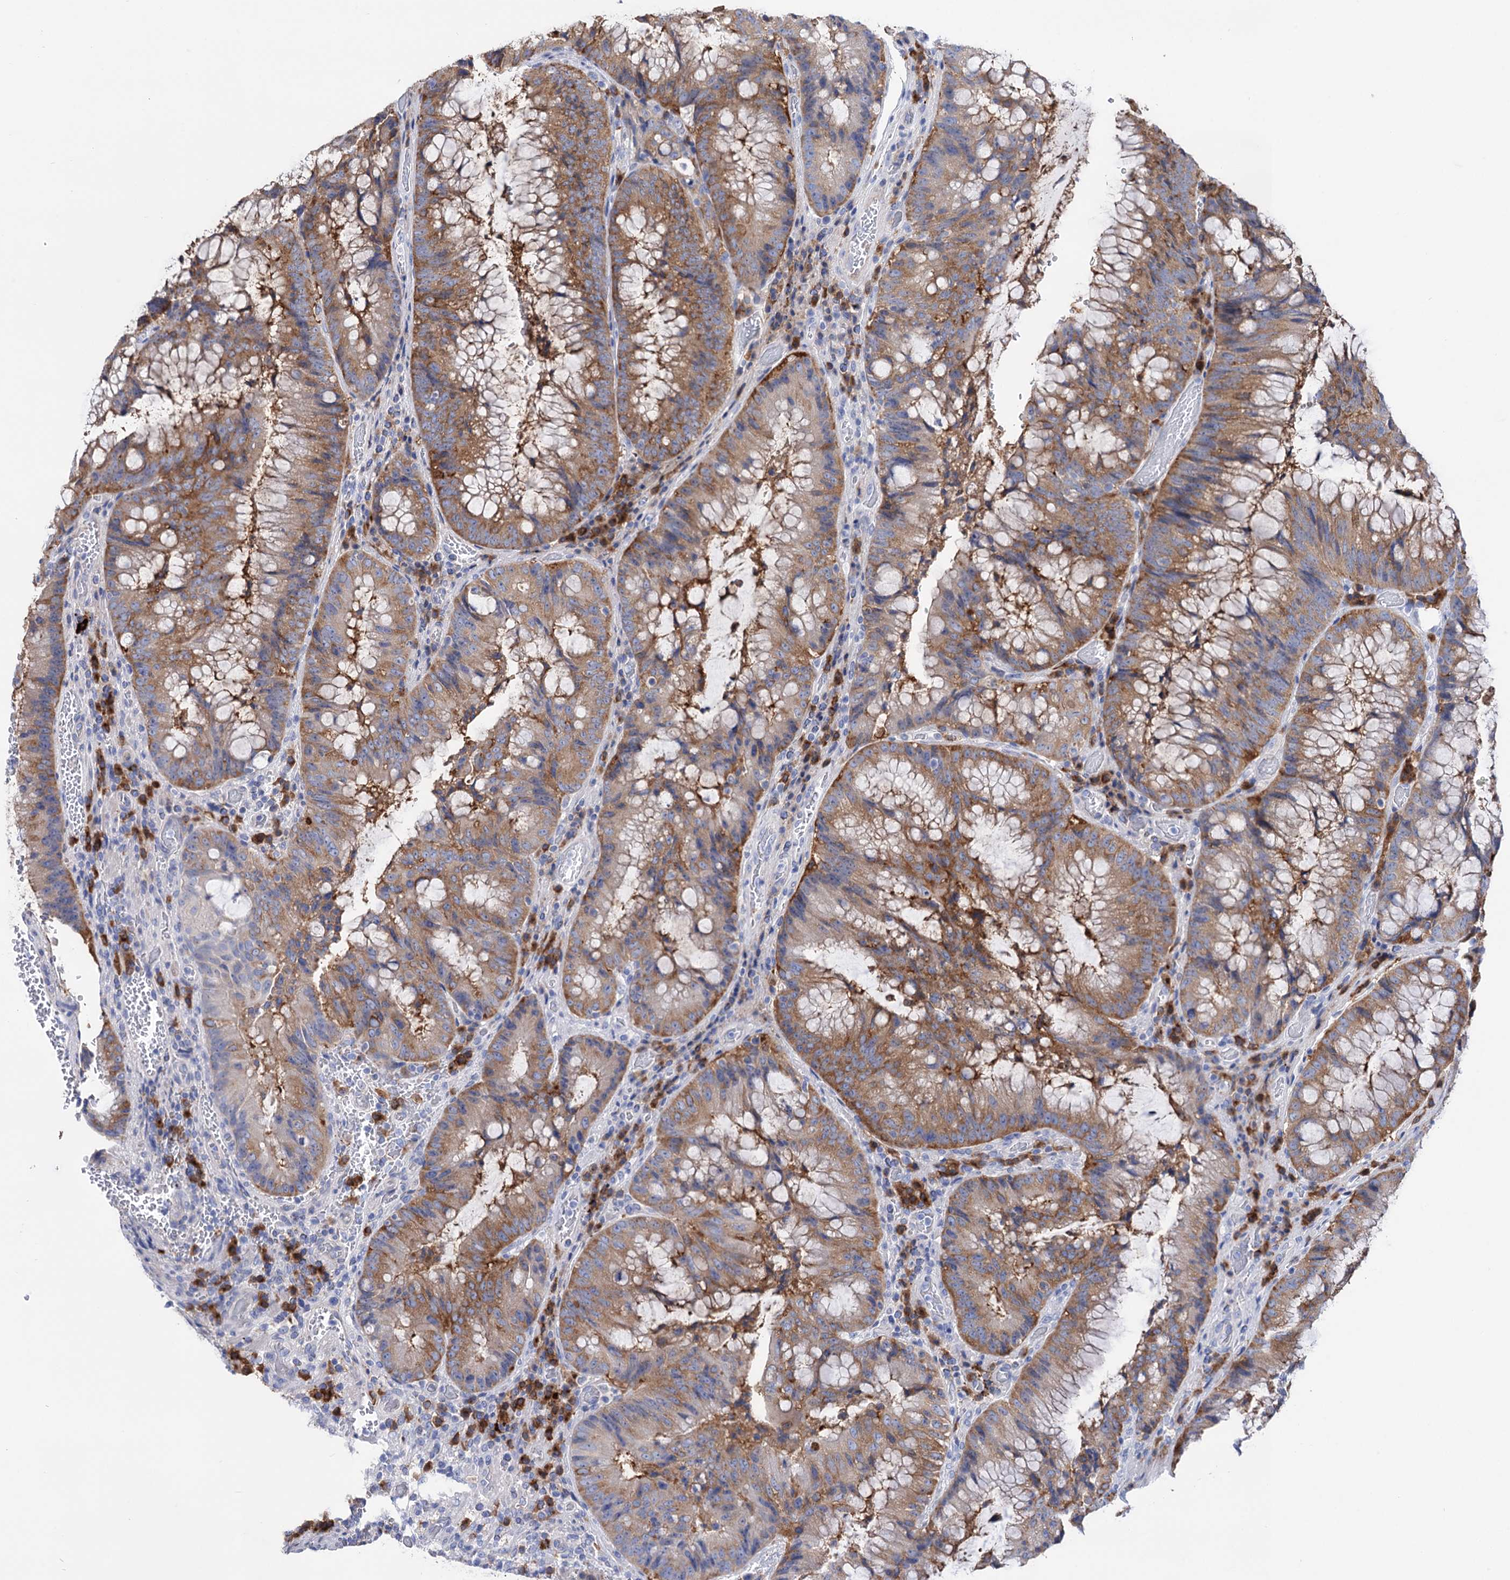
{"staining": {"intensity": "moderate", "quantity": "25%-75%", "location": "cytoplasmic/membranous"}, "tissue": "colorectal cancer", "cell_type": "Tumor cells", "image_type": "cancer", "snomed": [{"axis": "morphology", "description": "Adenocarcinoma, NOS"}, {"axis": "topography", "description": "Rectum"}], "caption": "IHC image of neoplastic tissue: colorectal cancer (adenocarcinoma) stained using immunohistochemistry (IHC) reveals medium levels of moderate protein expression localized specifically in the cytoplasmic/membranous of tumor cells, appearing as a cytoplasmic/membranous brown color.", "gene": "BBS4", "patient": {"sex": "male", "age": 69}}